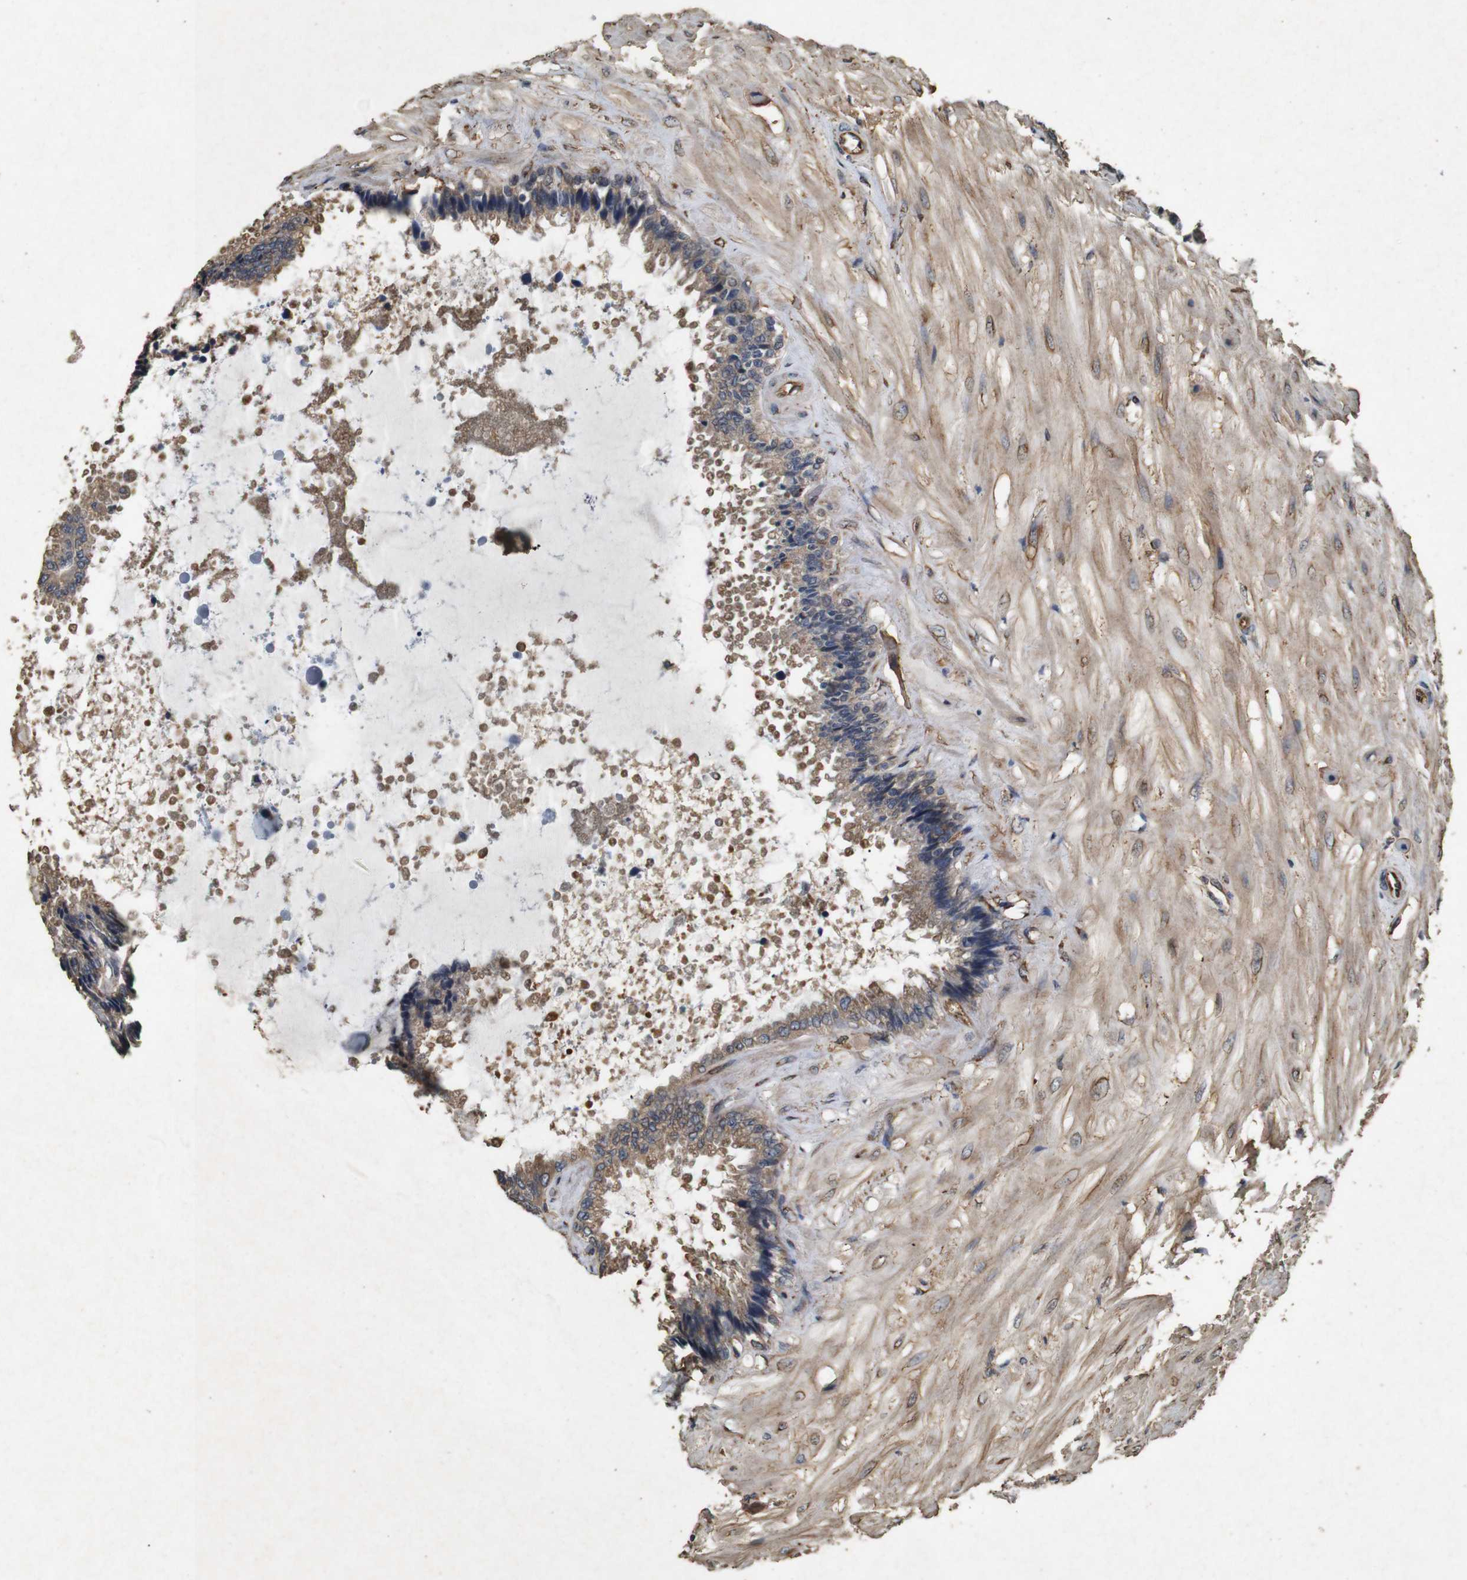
{"staining": {"intensity": "moderate", "quantity": ">75%", "location": "cytoplasmic/membranous"}, "tissue": "seminal vesicle", "cell_type": "Glandular cells", "image_type": "normal", "snomed": [{"axis": "morphology", "description": "Normal tissue, NOS"}, {"axis": "topography", "description": "Seminal veicle"}], "caption": "Immunohistochemistry (IHC) staining of normal seminal vesicle, which displays medium levels of moderate cytoplasmic/membranous expression in about >75% of glandular cells indicating moderate cytoplasmic/membranous protein staining. The staining was performed using DAB (3,3'-diaminobenzidine) (brown) for protein detection and nuclei were counterstained in hematoxylin (blue).", "gene": "CNPY4", "patient": {"sex": "male", "age": 46}}